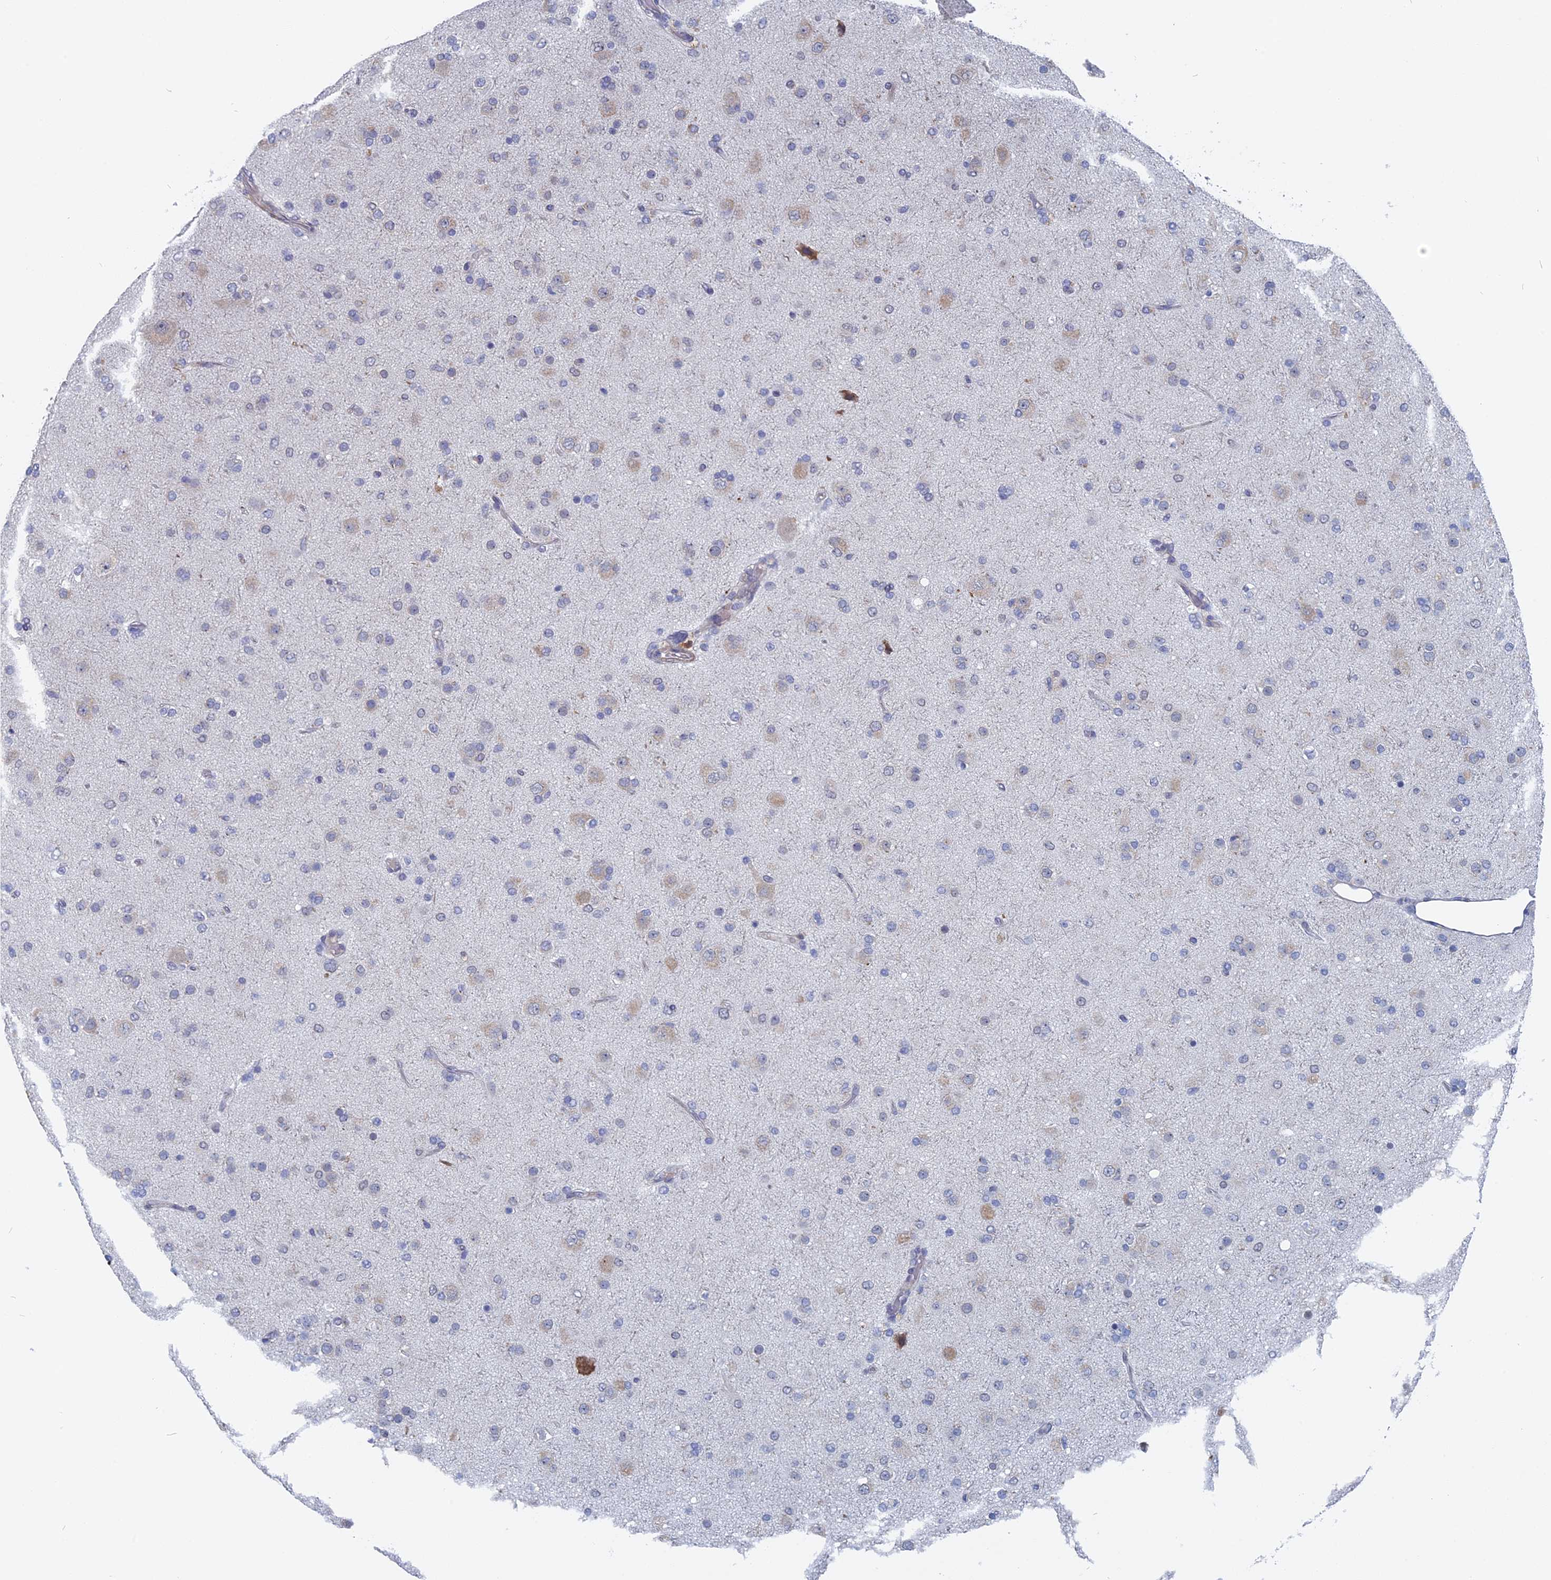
{"staining": {"intensity": "negative", "quantity": "none", "location": "none"}, "tissue": "glioma", "cell_type": "Tumor cells", "image_type": "cancer", "snomed": [{"axis": "morphology", "description": "Glioma, malignant, Low grade"}, {"axis": "topography", "description": "Brain"}], "caption": "IHC image of glioma stained for a protein (brown), which exhibits no expression in tumor cells. Nuclei are stained in blue.", "gene": "MTRF1", "patient": {"sex": "male", "age": 65}}